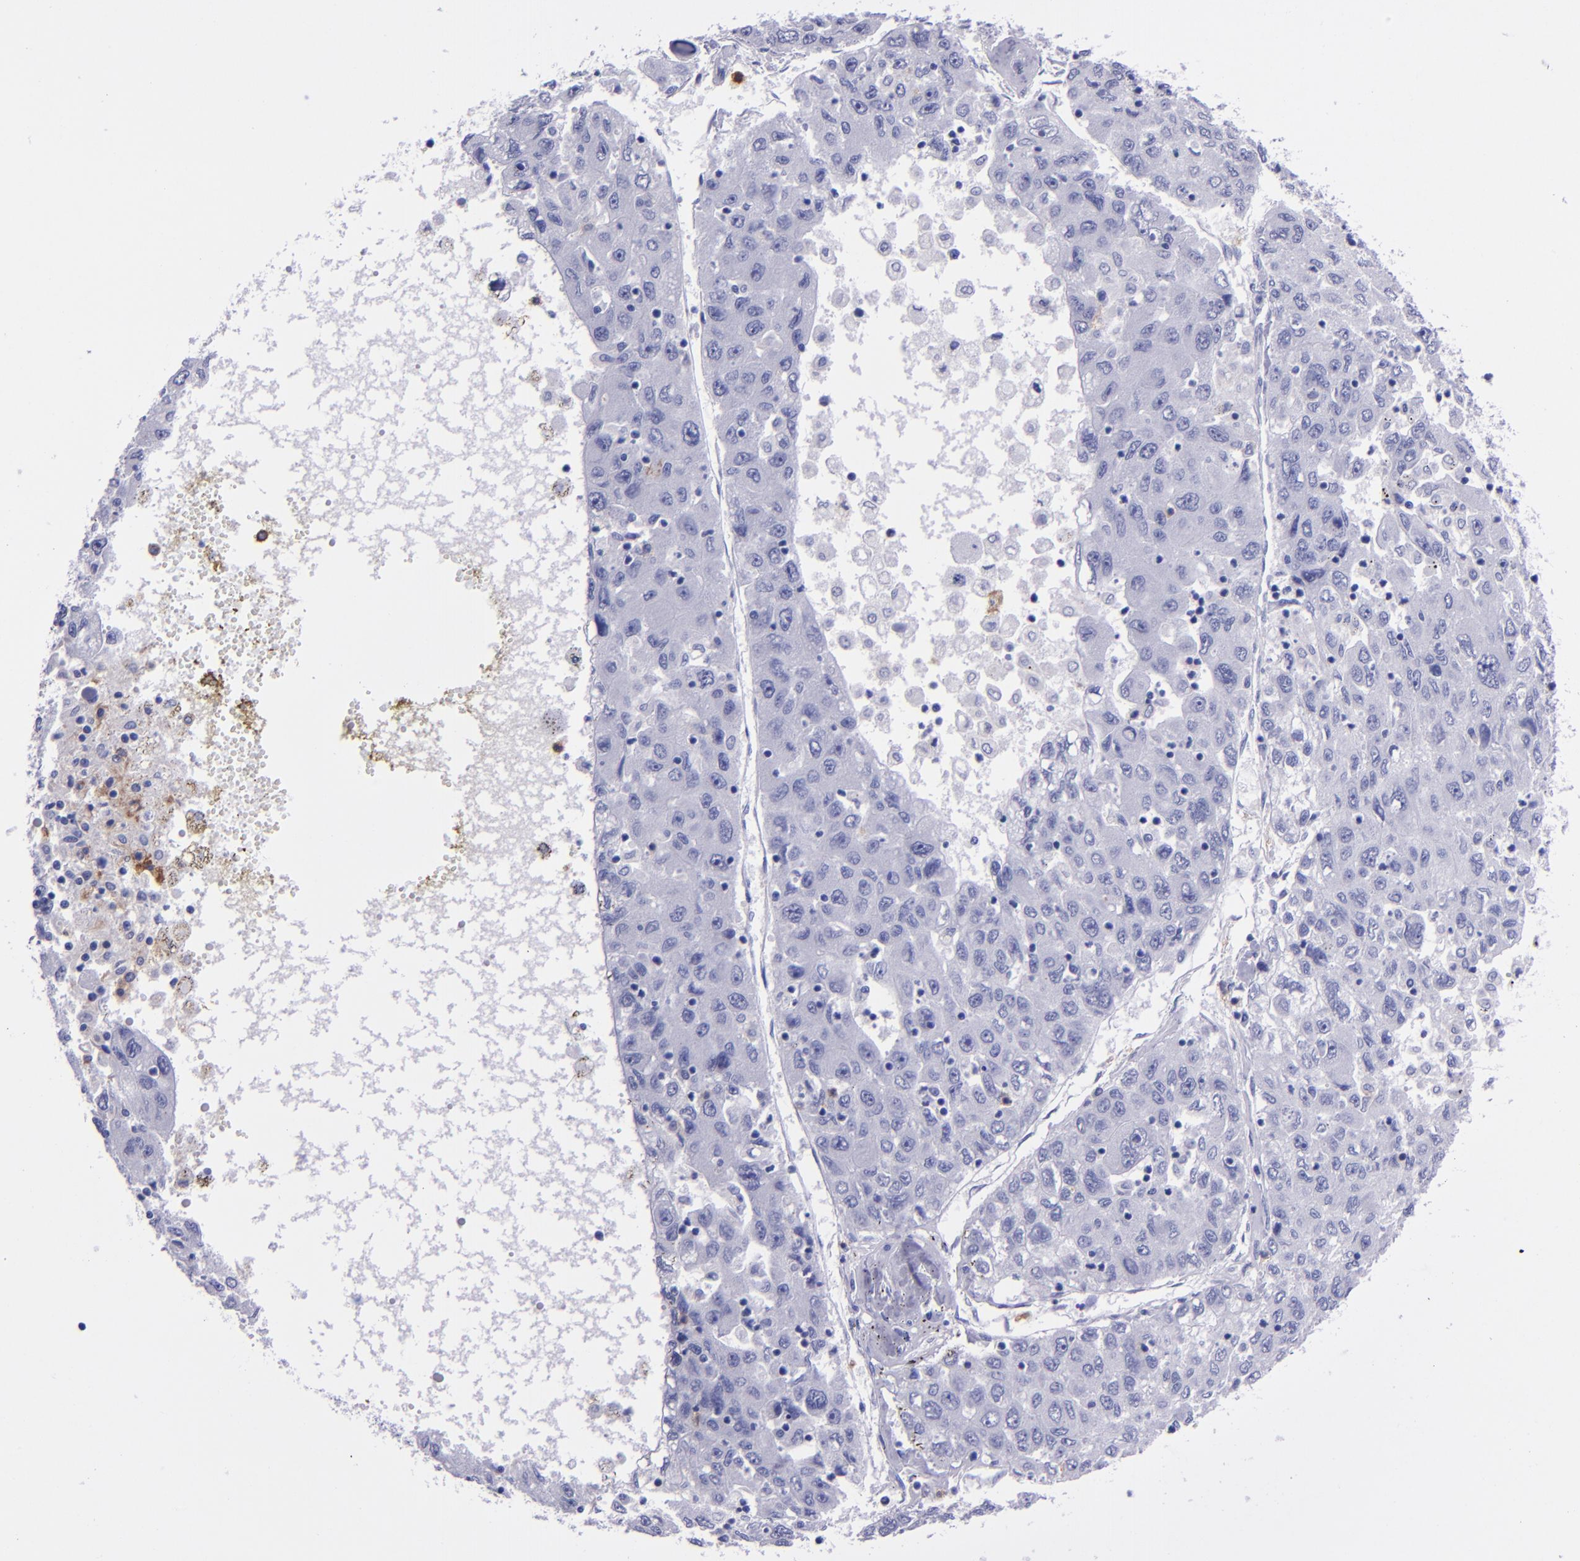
{"staining": {"intensity": "negative", "quantity": "none", "location": "none"}, "tissue": "liver cancer", "cell_type": "Tumor cells", "image_type": "cancer", "snomed": [{"axis": "morphology", "description": "Carcinoma, Hepatocellular, NOS"}, {"axis": "topography", "description": "Liver"}], "caption": "DAB (3,3'-diaminobenzidine) immunohistochemical staining of liver hepatocellular carcinoma exhibits no significant expression in tumor cells.", "gene": "CR1", "patient": {"sex": "male", "age": 49}}